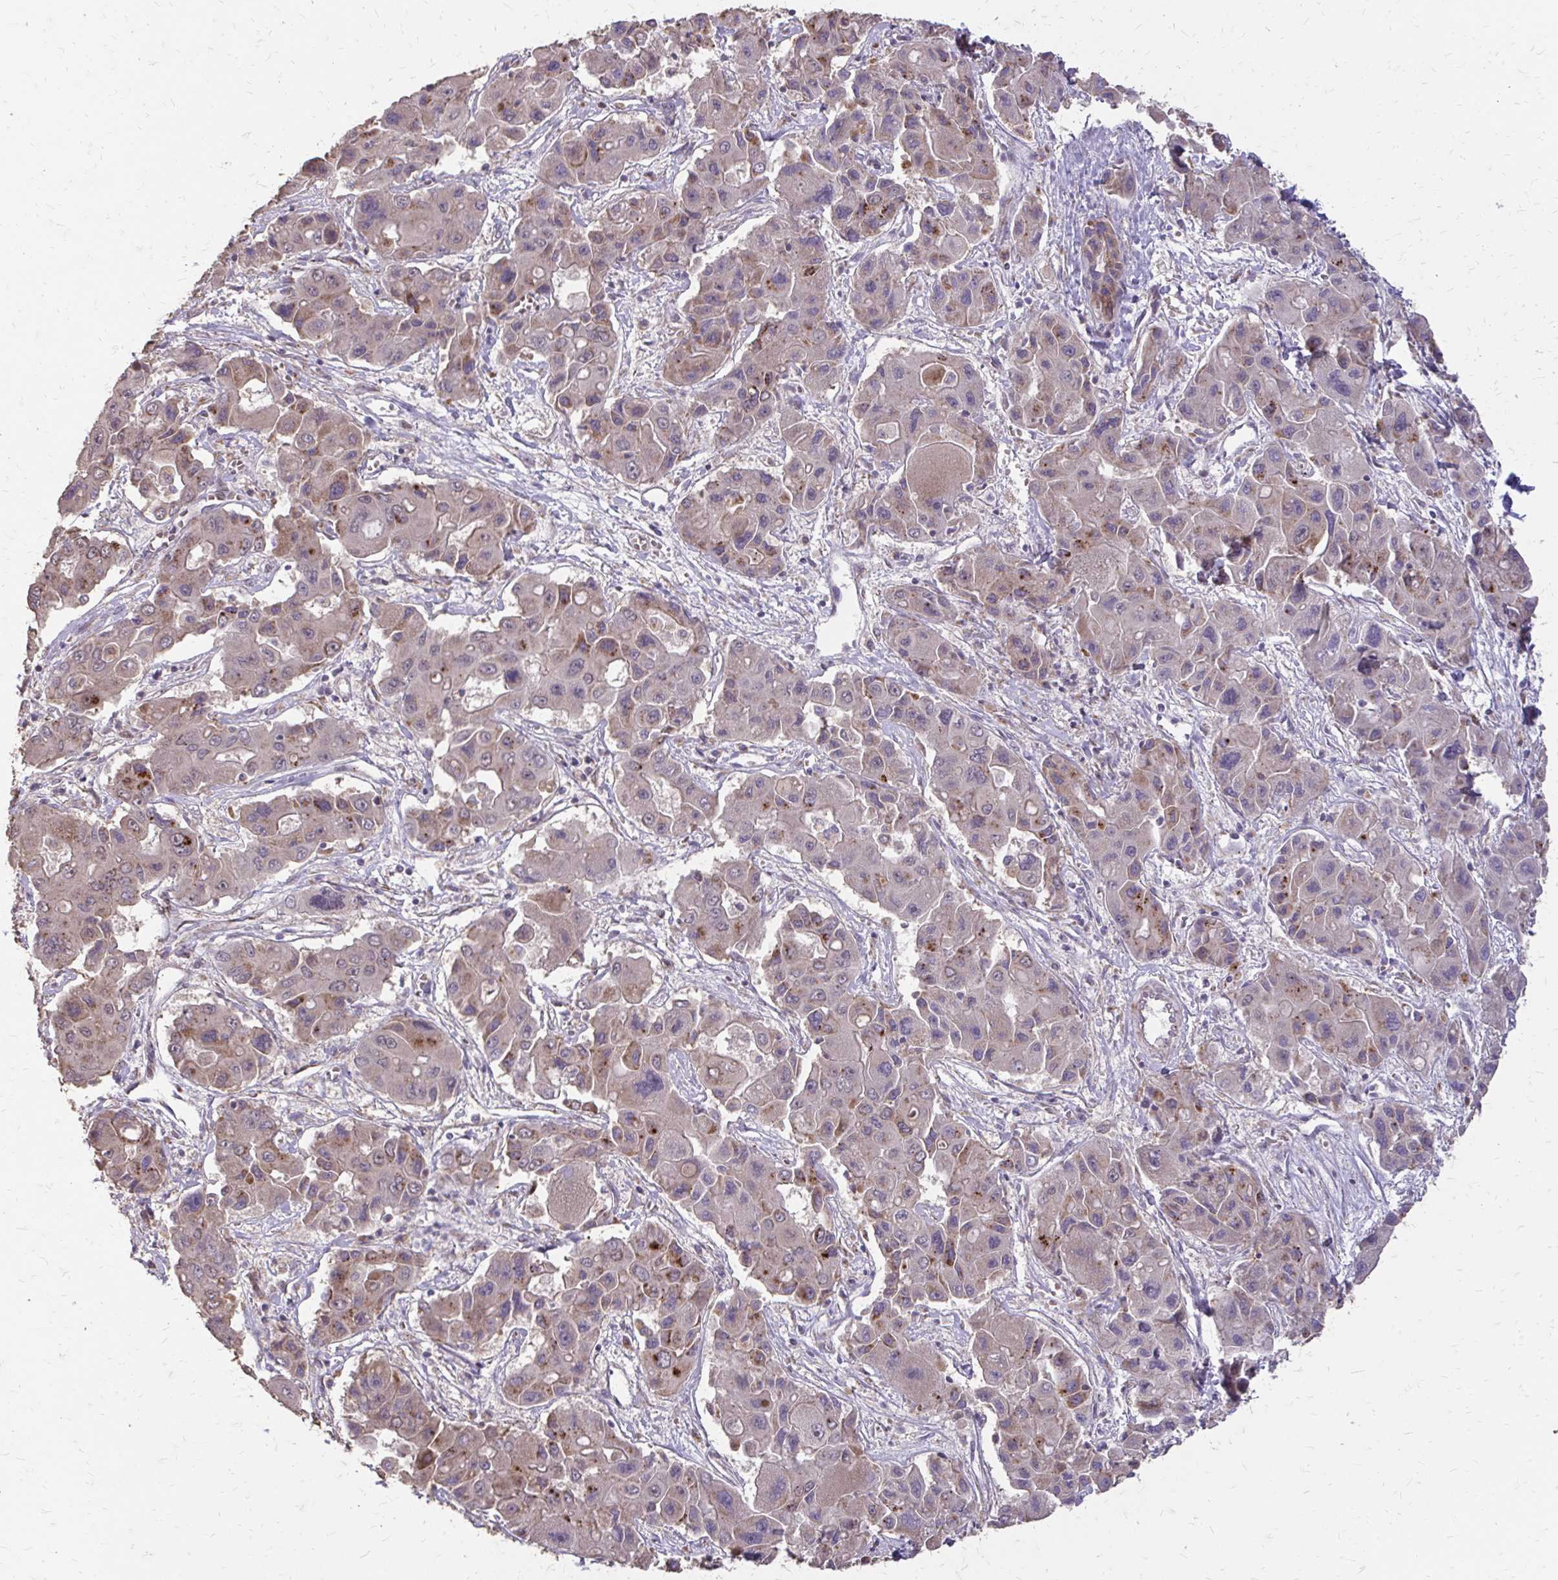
{"staining": {"intensity": "moderate", "quantity": "<25%", "location": "cytoplasmic/membranous"}, "tissue": "liver cancer", "cell_type": "Tumor cells", "image_type": "cancer", "snomed": [{"axis": "morphology", "description": "Cholangiocarcinoma"}, {"axis": "topography", "description": "Liver"}], "caption": "Protein staining of liver cholangiocarcinoma tissue exhibits moderate cytoplasmic/membranous expression in about <25% of tumor cells.", "gene": "MYORG", "patient": {"sex": "male", "age": 67}}